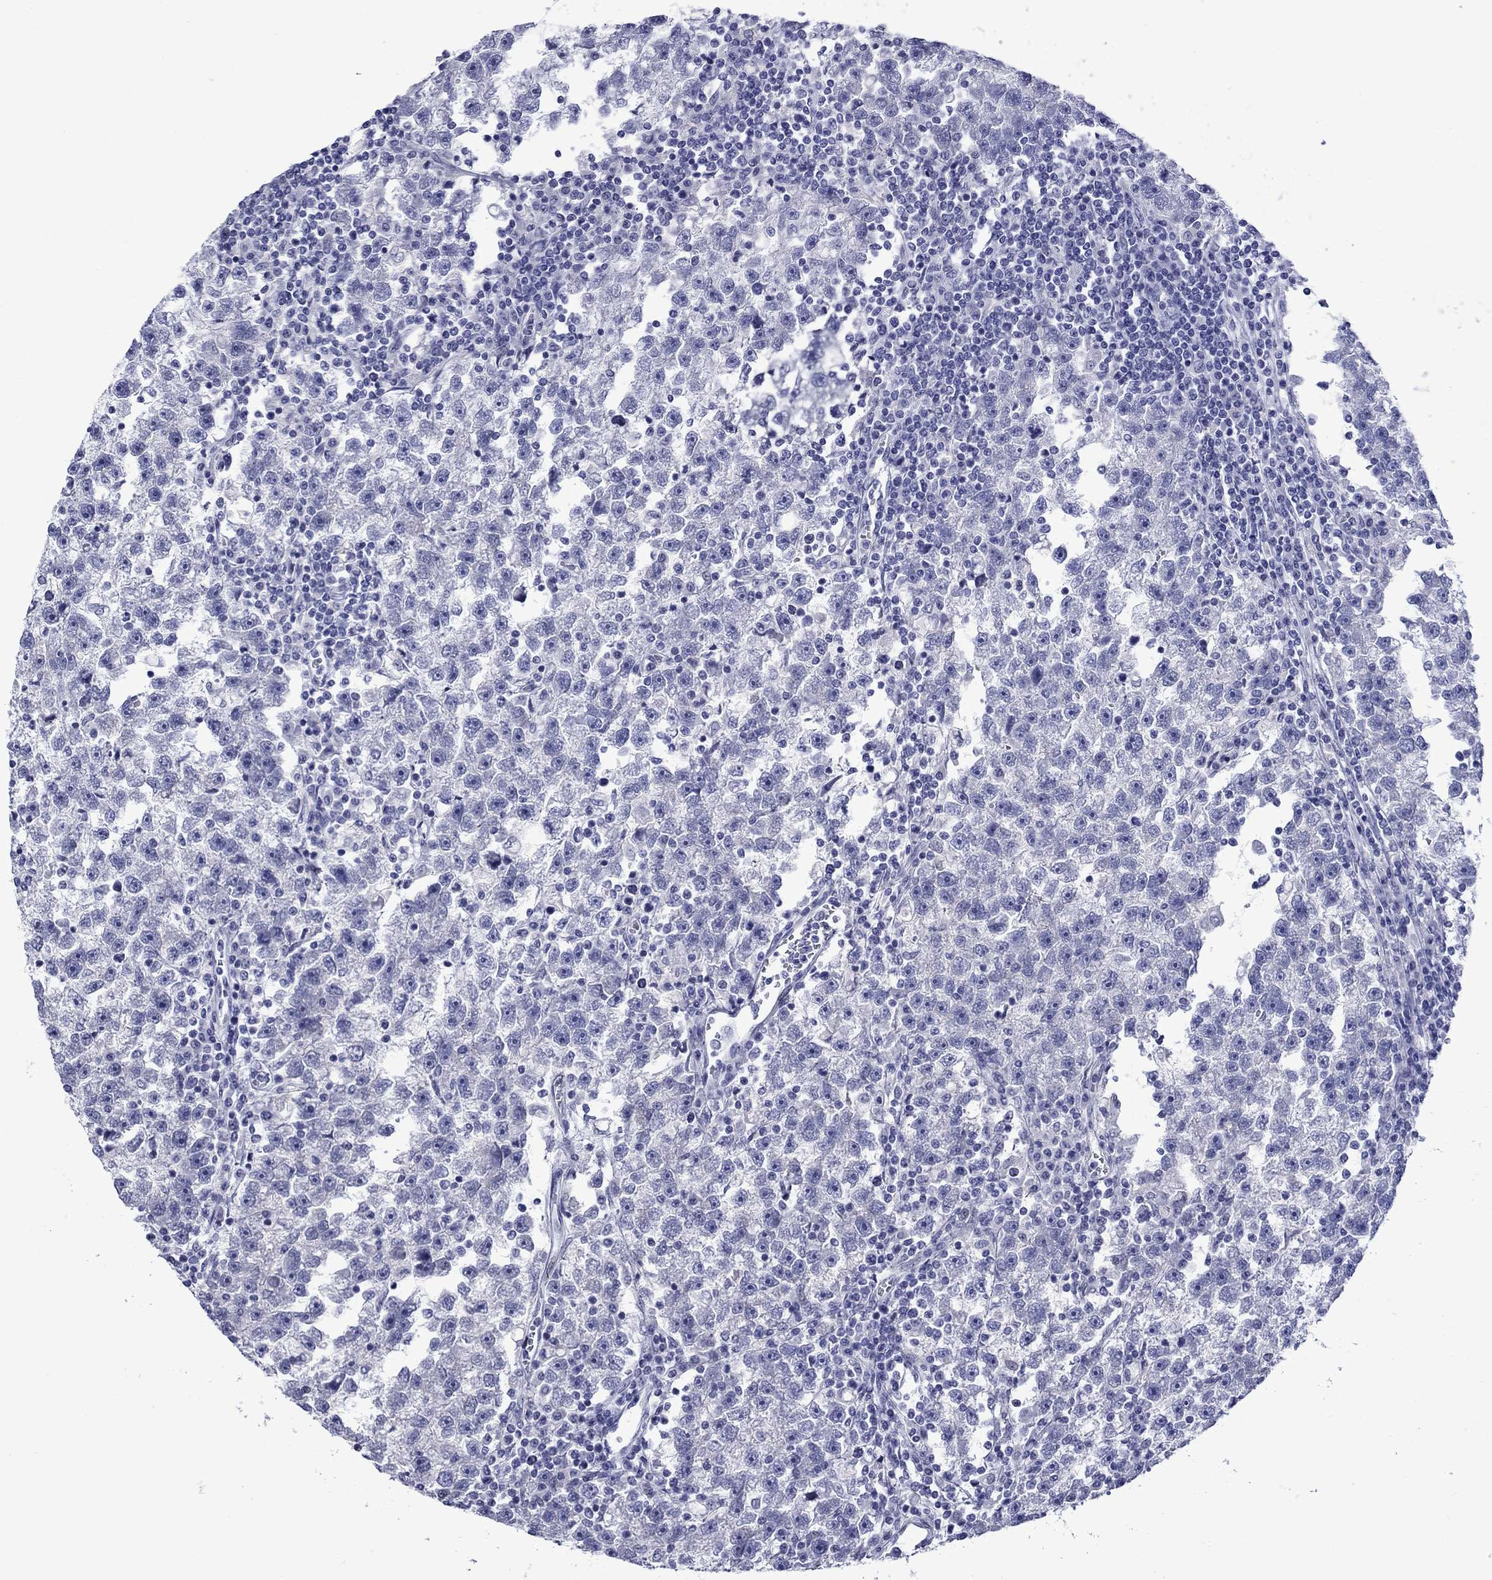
{"staining": {"intensity": "negative", "quantity": "none", "location": "none"}, "tissue": "testis cancer", "cell_type": "Tumor cells", "image_type": "cancer", "snomed": [{"axis": "morphology", "description": "Seminoma, NOS"}, {"axis": "topography", "description": "Testis"}], "caption": "An image of testis cancer stained for a protein shows no brown staining in tumor cells.", "gene": "PIWIL1", "patient": {"sex": "male", "age": 47}}